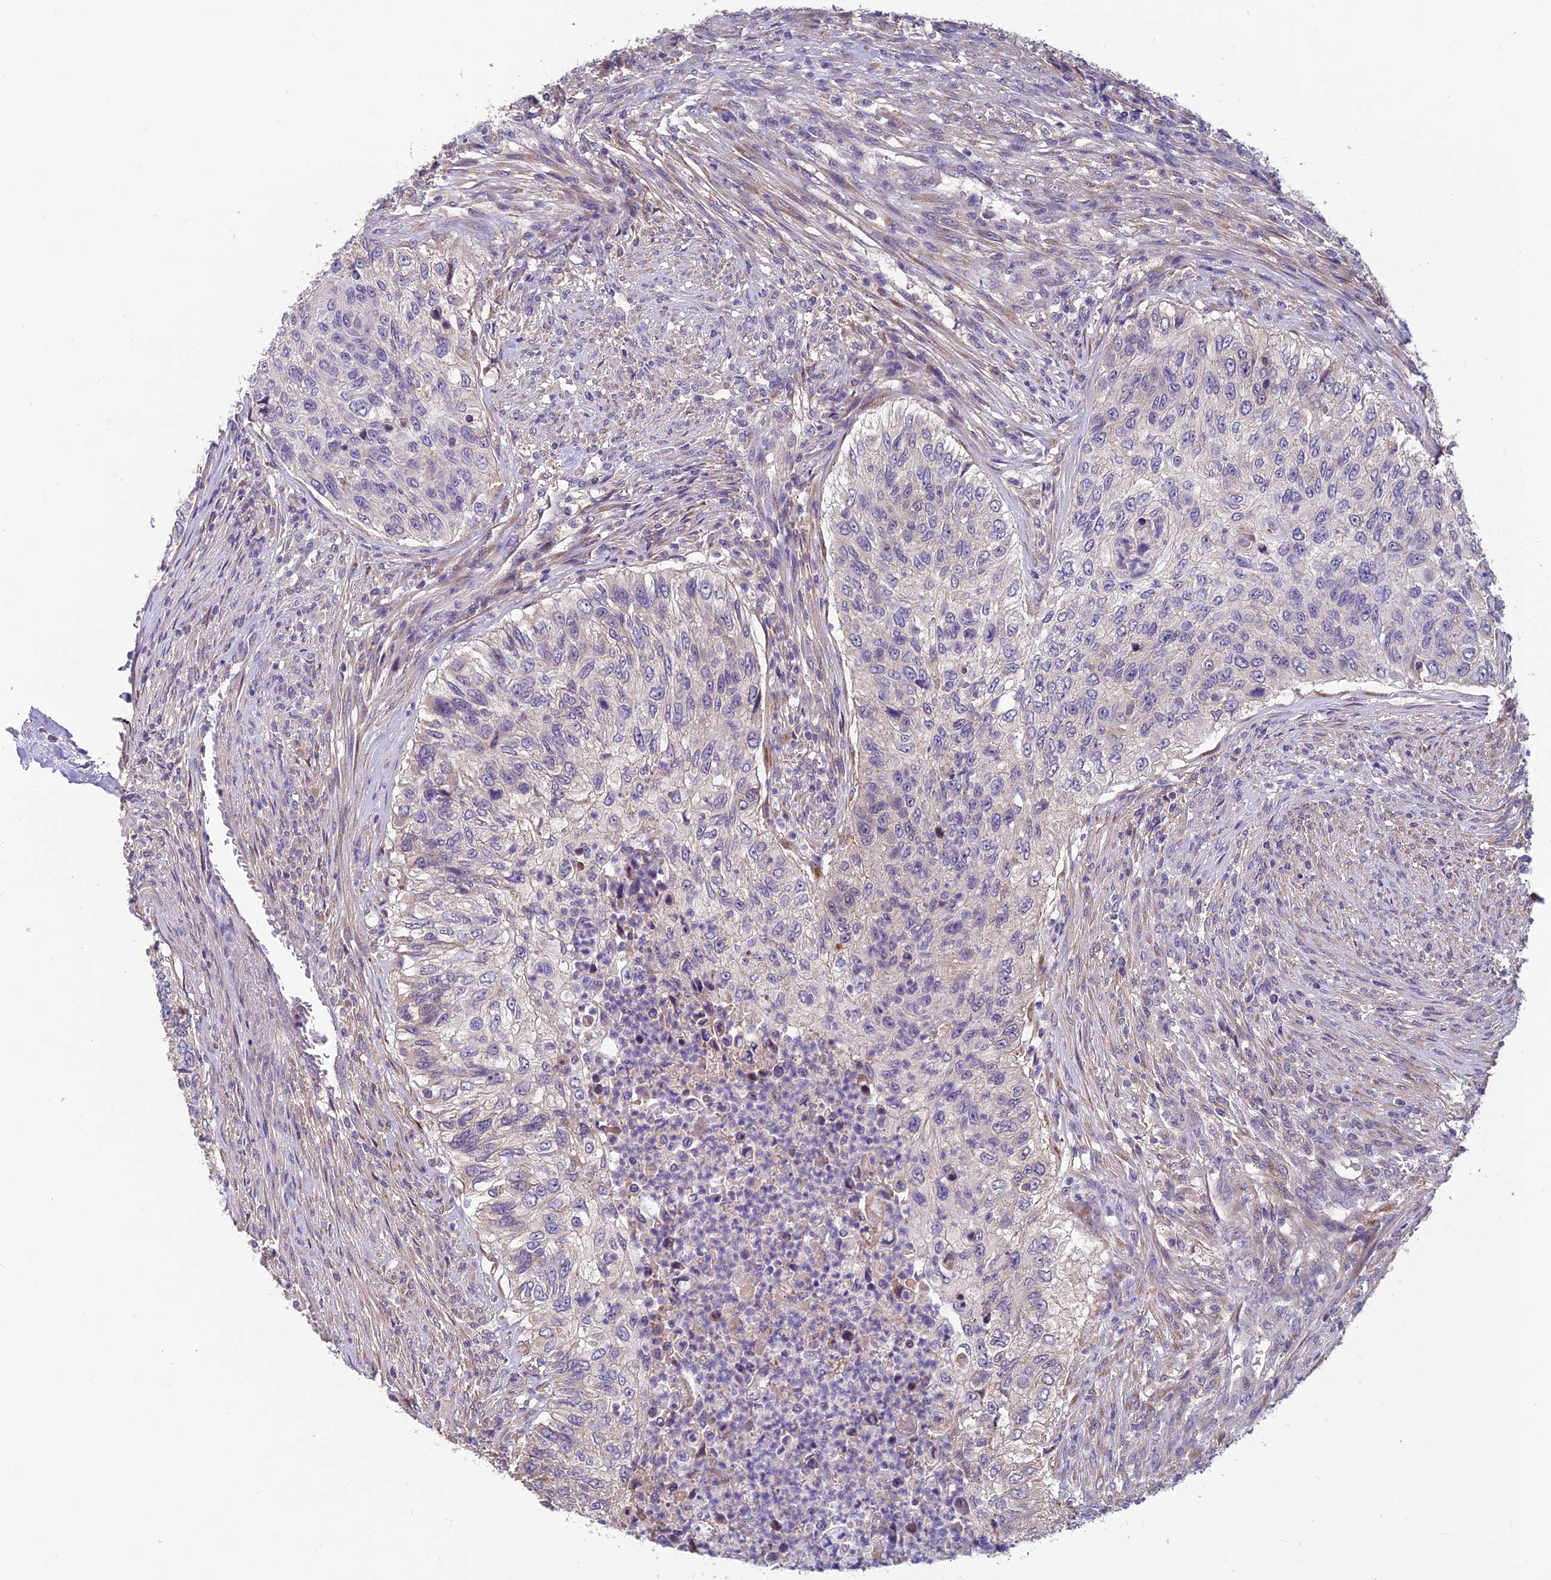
{"staining": {"intensity": "negative", "quantity": "none", "location": "none"}, "tissue": "urothelial cancer", "cell_type": "Tumor cells", "image_type": "cancer", "snomed": [{"axis": "morphology", "description": "Urothelial carcinoma, High grade"}, {"axis": "topography", "description": "Urinary bladder"}], "caption": "An immunohistochemistry (IHC) image of high-grade urothelial carcinoma is shown. There is no staining in tumor cells of high-grade urothelial carcinoma. Nuclei are stained in blue.", "gene": "HECA", "patient": {"sex": "female", "age": 60}}